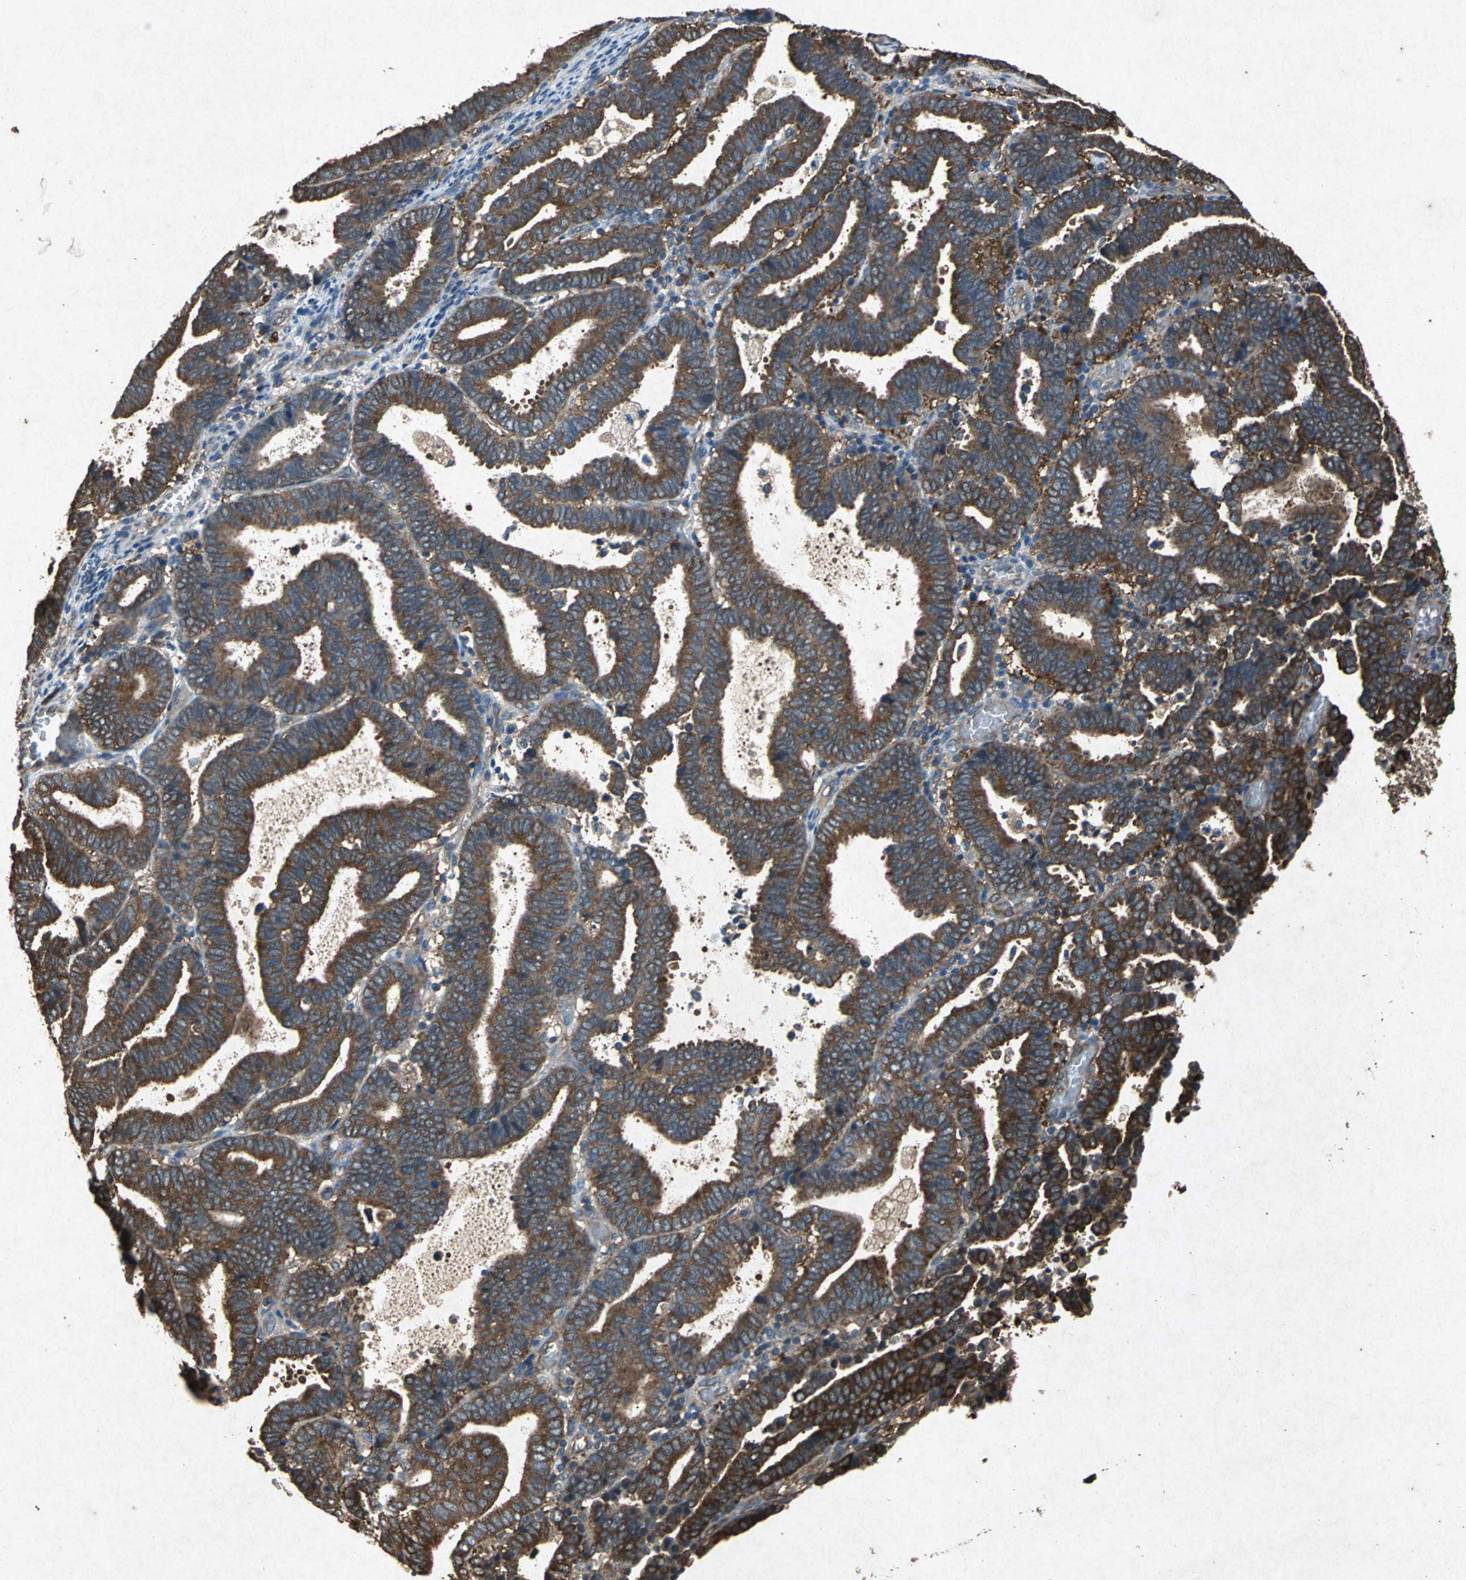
{"staining": {"intensity": "moderate", "quantity": ">75%", "location": "cytoplasmic/membranous"}, "tissue": "endometrial cancer", "cell_type": "Tumor cells", "image_type": "cancer", "snomed": [{"axis": "morphology", "description": "Adenocarcinoma, NOS"}, {"axis": "topography", "description": "Uterus"}], "caption": "Endometrial adenocarcinoma tissue shows moderate cytoplasmic/membranous positivity in about >75% of tumor cells", "gene": "HSP90AB1", "patient": {"sex": "female", "age": 83}}